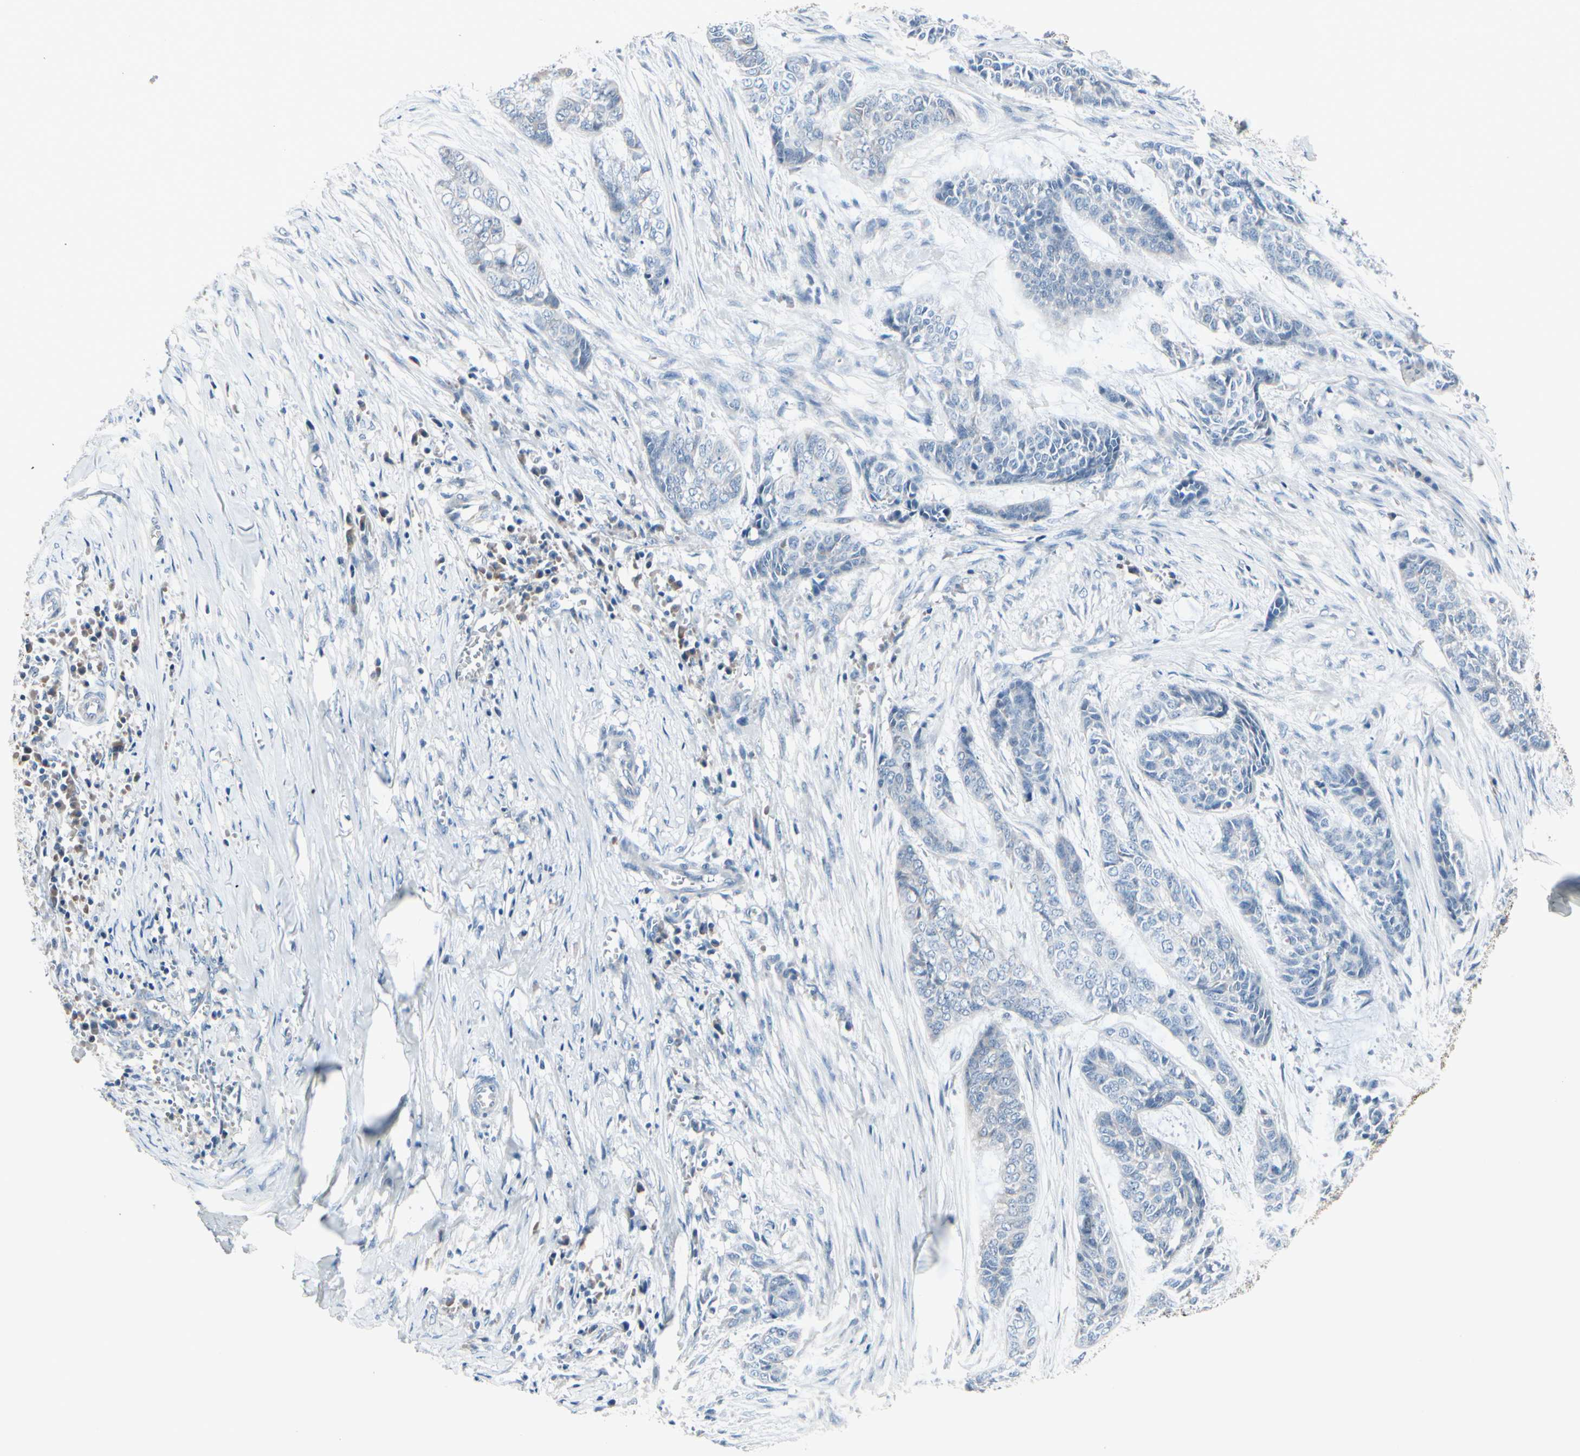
{"staining": {"intensity": "negative", "quantity": "none", "location": "none"}, "tissue": "skin cancer", "cell_type": "Tumor cells", "image_type": "cancer", "snomed": [{"axis": "morphology", "description": "Basal cell carcinoma"}, {"axis": "topography", "description": "Skin"}], "caption": "Immunohistochemical staining of human skin cancer (basal cell carcinoma) exhibits no significant expression in tumor cells.", "gene": "PGR", "patient": {"sex": "female", "age": 64}}